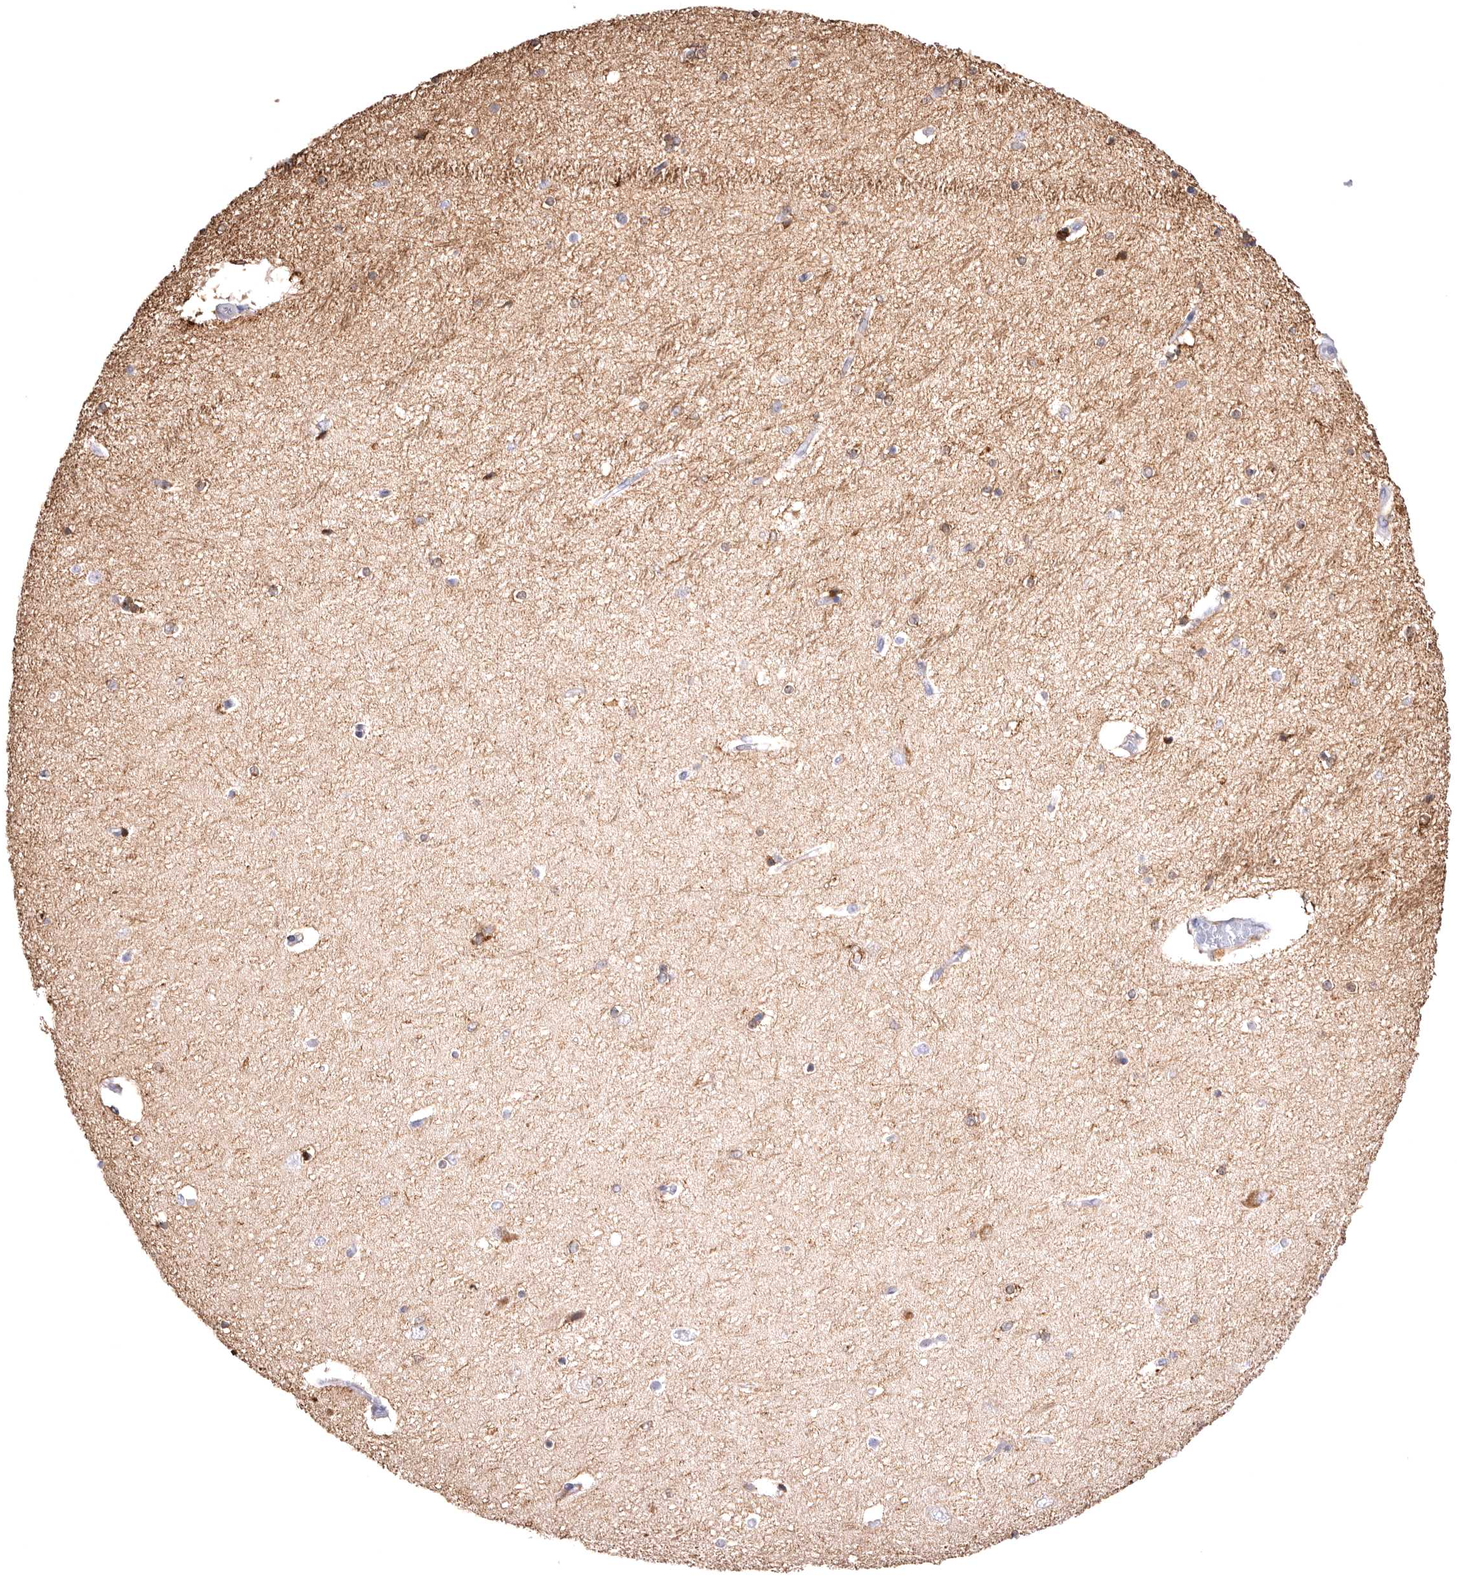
{"staining": {"intensity": "moderate", "quantity": "25%-75%", "location": "cytoplasmic/membranous"}, "tissue": "hippocampus", "cell_type": "Glial cells", "image_type": "normal", "snomed": [{"axis": "morphology", "description": "Normal tissue, NOS"}, {"axis": "topography", "description": "Hippocampus"}], "caption": "Protein analysis of benign hippocampus displays moderate cytoplasmic/membranous expression in approximately 25%-75% of glial cells.", "gene": "VPS45", "patient": {"sex": "female", "age": 54}}